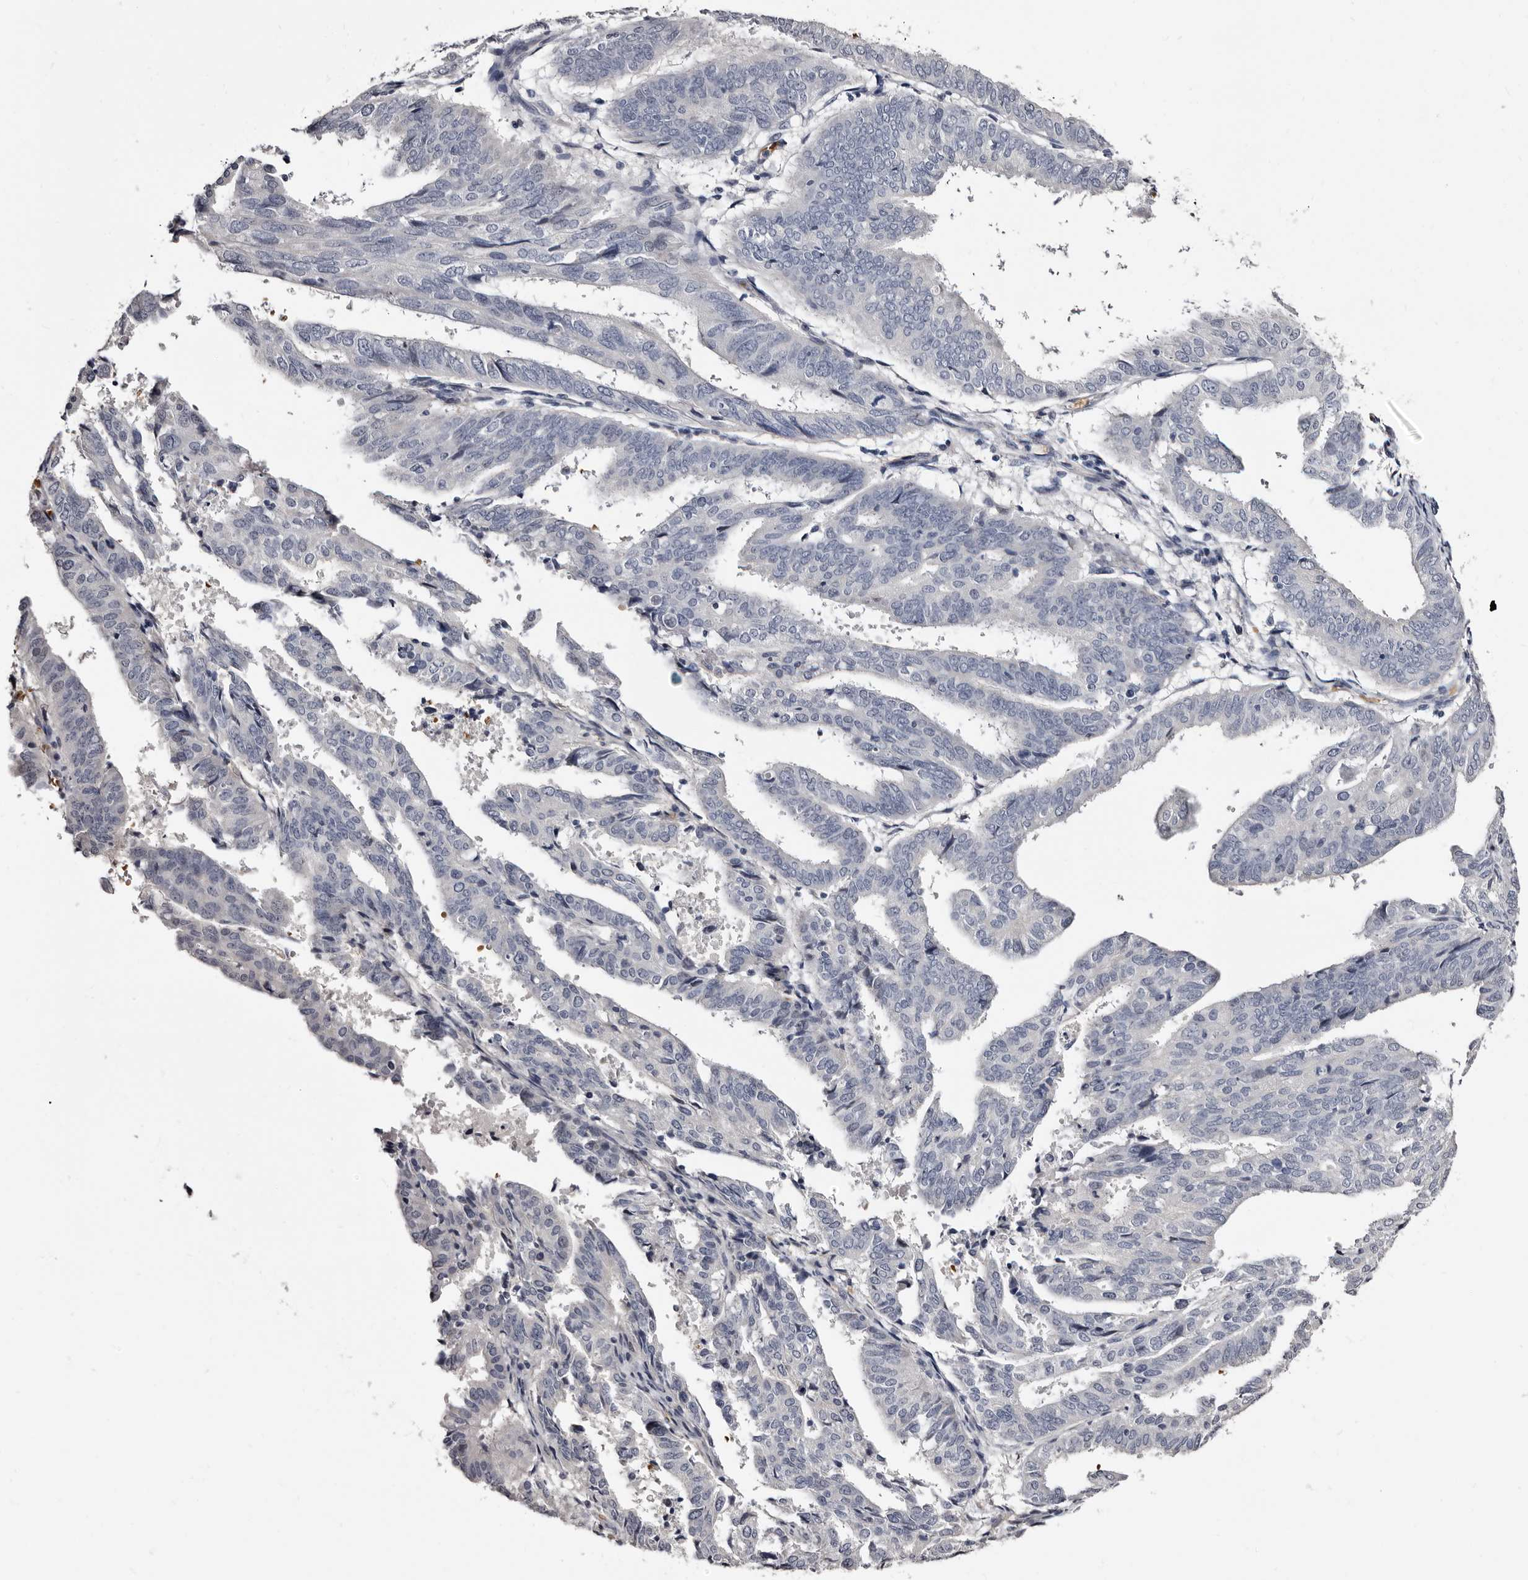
{"staining": {"intensity": "negative", "quantity": "none", "location": "none"}, "tissue": "endometrial cancer", "cell_type": "Tumor cells", "image_type": "cancer", "snomed": [{"axis": "morphology", "description": "Adenocarcinoma, NOS"}, {"axis": "topography", "description": "Uterus"}], "caption": "IHC of endometrial cancer (adenocarcinoma) shows no expression in tumor cells.", "gene": "BPGM", "patient": {"sex": "female", "age": 77}}